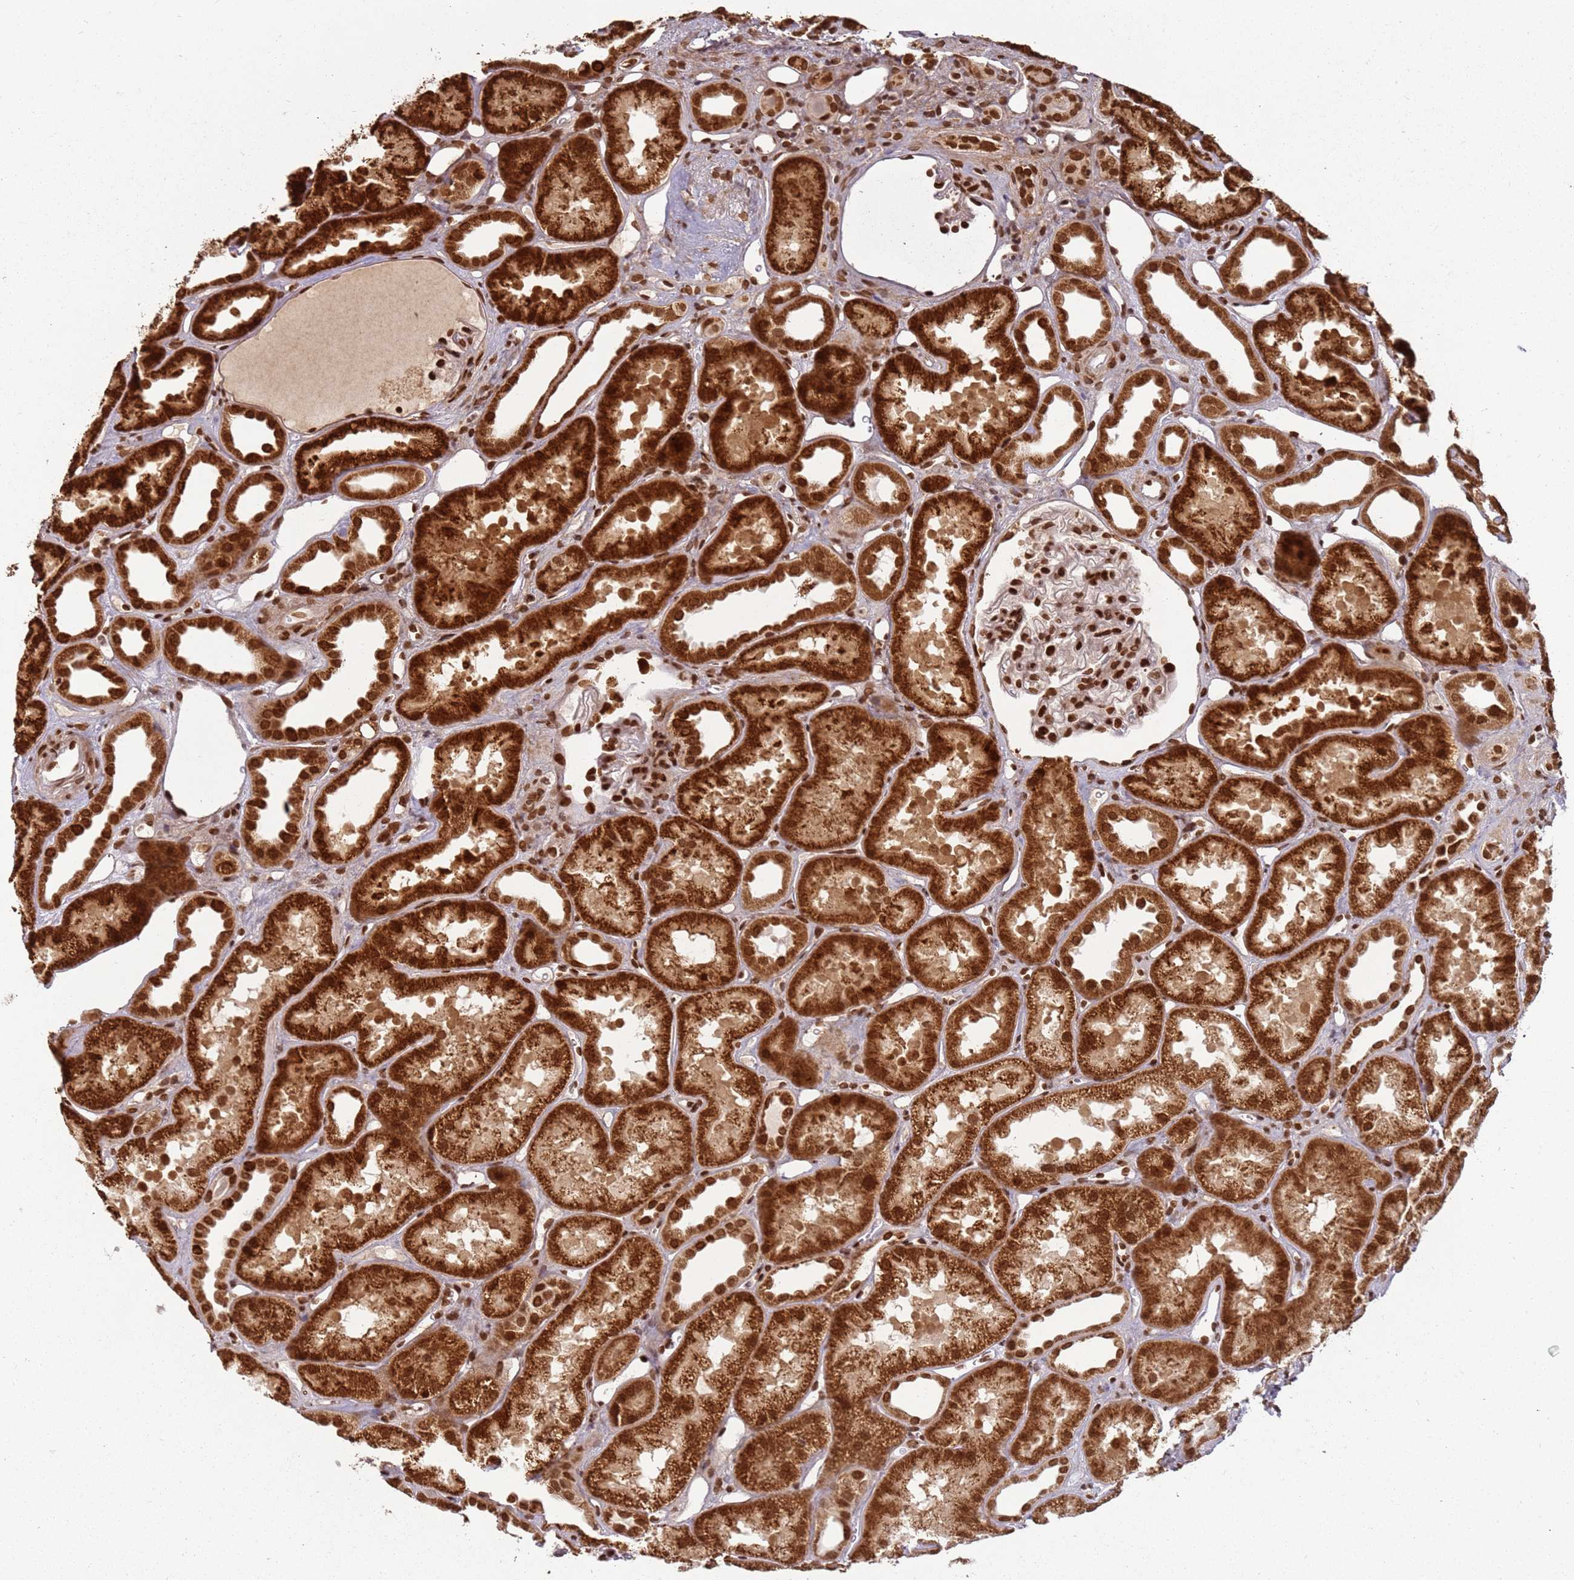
{"staining": {"intensity": "strong", "quantity": ">75%", "location": "nuclear"}, "tissue": "kidney", "cell_type": "Cells in glomeruli", "image_type": "normal", "snomed": [{"axis": "morphology", "description": "Normal tissue, NOS"}, {"axis": "topography", "description": "Kidney"}], "caption": "Kidney stained with IHC displays strong nuclear expression in approximately >75% of cells in glomeruli.", "gene": "TENT4A", "patient": {"sex": "male", "age": 61}}